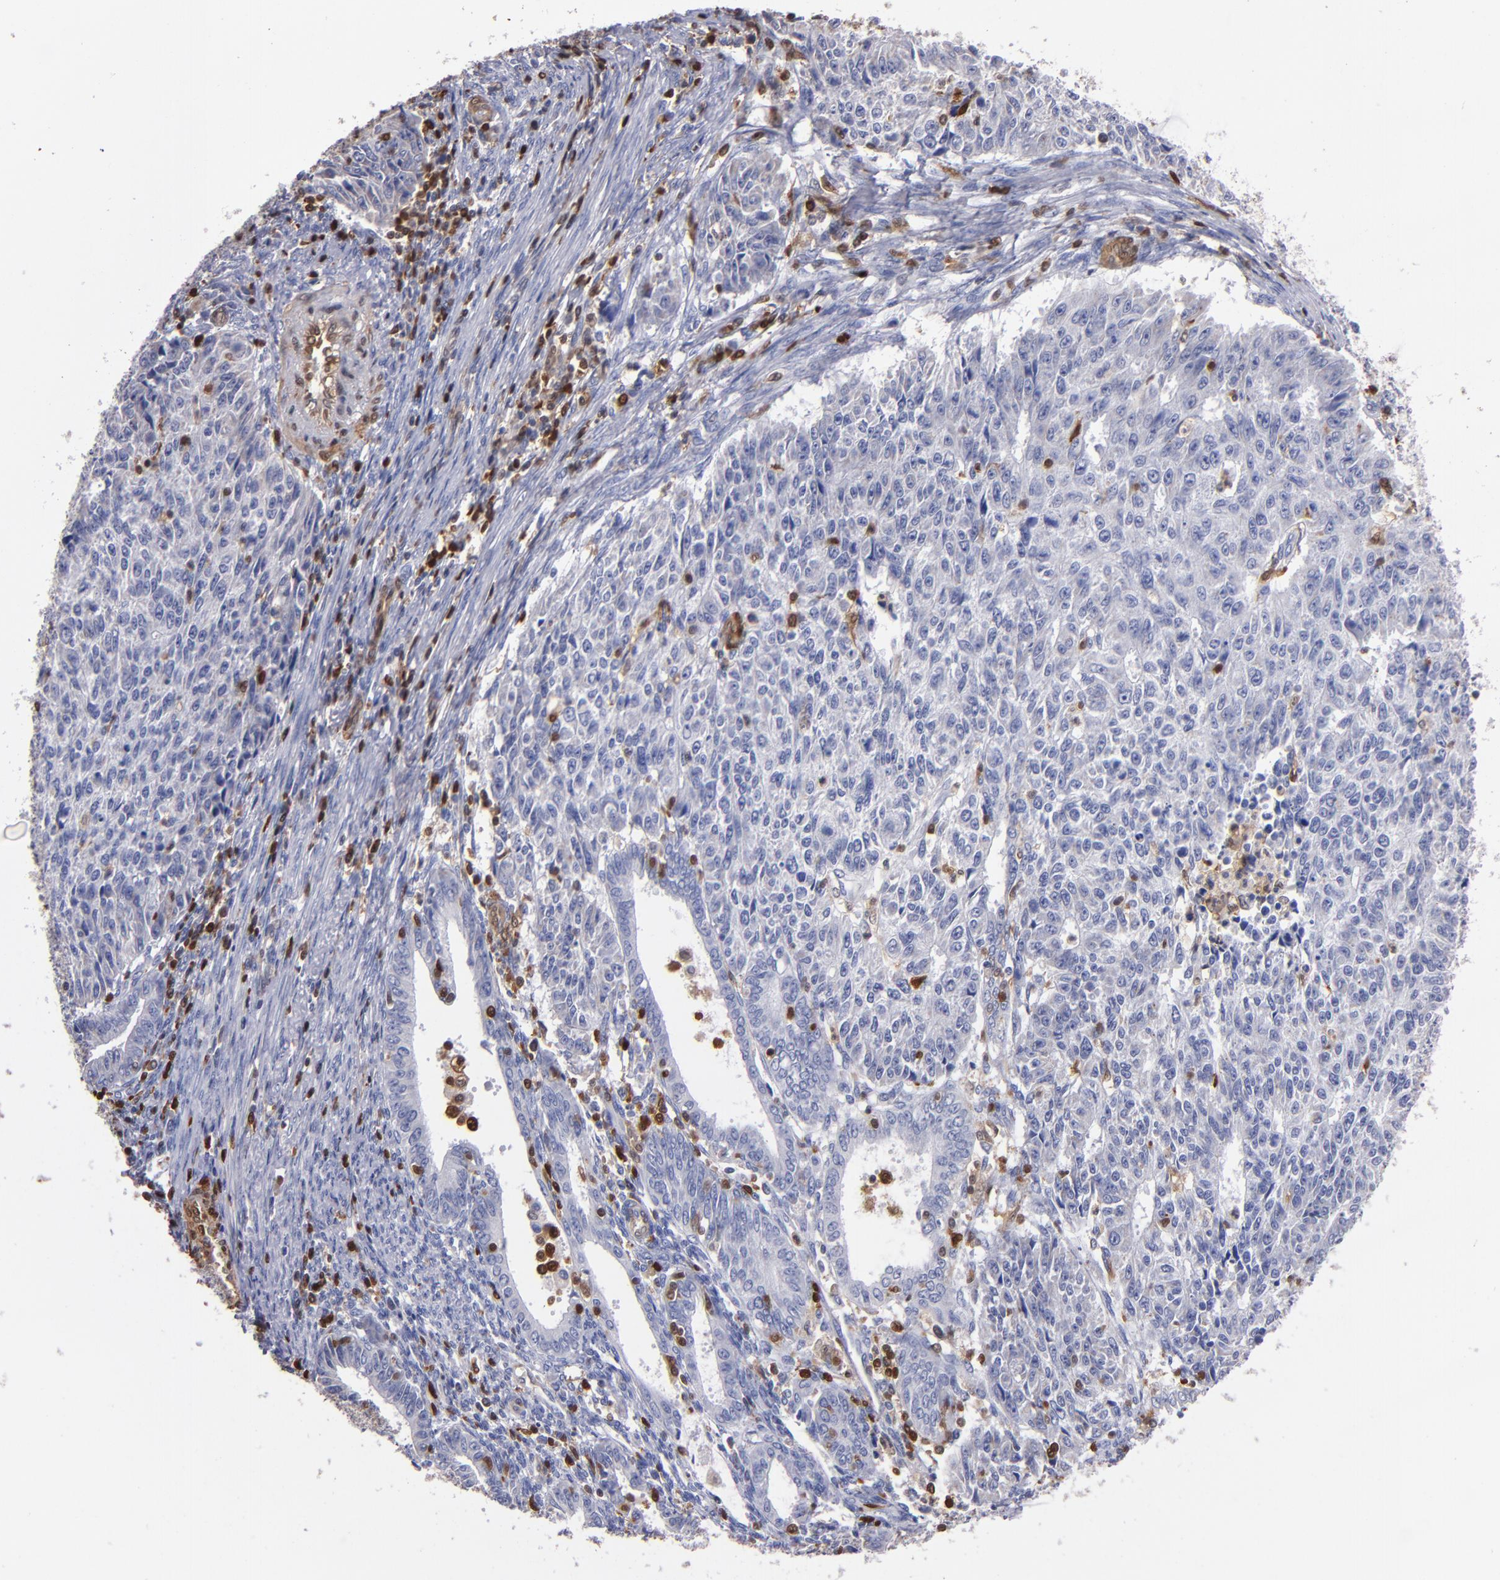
{"staining": {"intensity": "negative", "quantity": "none", "location": "none"}, "tissue": "endometrial cancer", "cell_type": "Tumor cells", "image_type": "cancer", "snomed": [{"axis": "morphology", "description": "Adenocarcinoma, NOS"}, {"axis": "topography", "description": "Endometrium"}], "caption": "A histopathology image of human endometrial cancer (adenocarcinoma) is negative for staining in tumor cells.", "gene": "S100A4", "patient": {"sex": "female", "age": 42}}